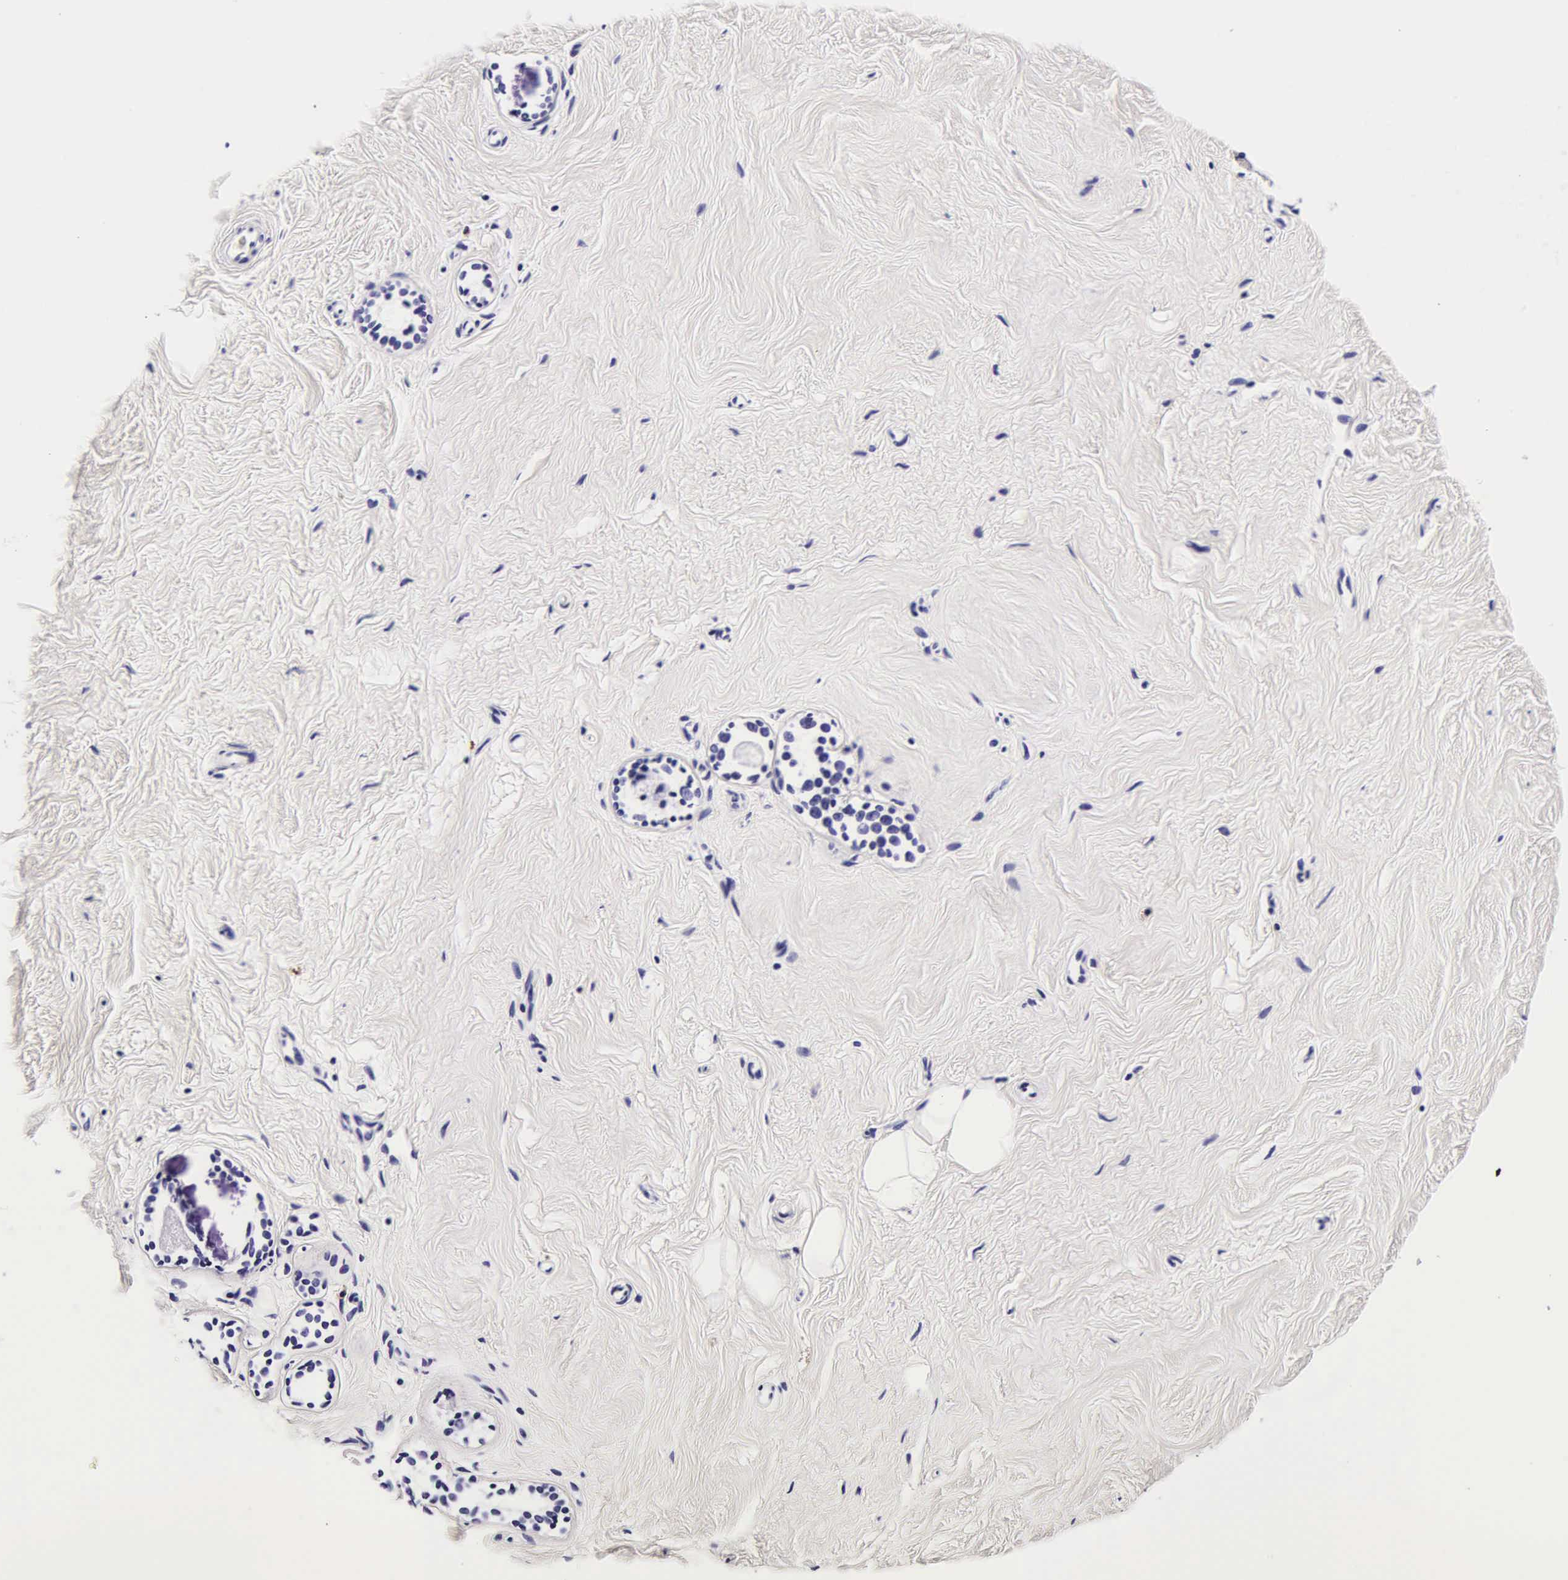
{"staining": {"intensity": "negative", "quantity": "none", "location": "none"}, "tissue": "breast", "cell_type": "Adipocytes", "image_type": "normal", "snomed": [{"axis": "morphology", "description": "Normal tissue, NOS"}, {"axis": "topography", "description": "Breast"}], "caption": "A photomicrograph of breast stained for a protein reveals no brown staining in adipocytes.", "gene": "DGCR2", "patient": {"sex": "female", "age": 54}}